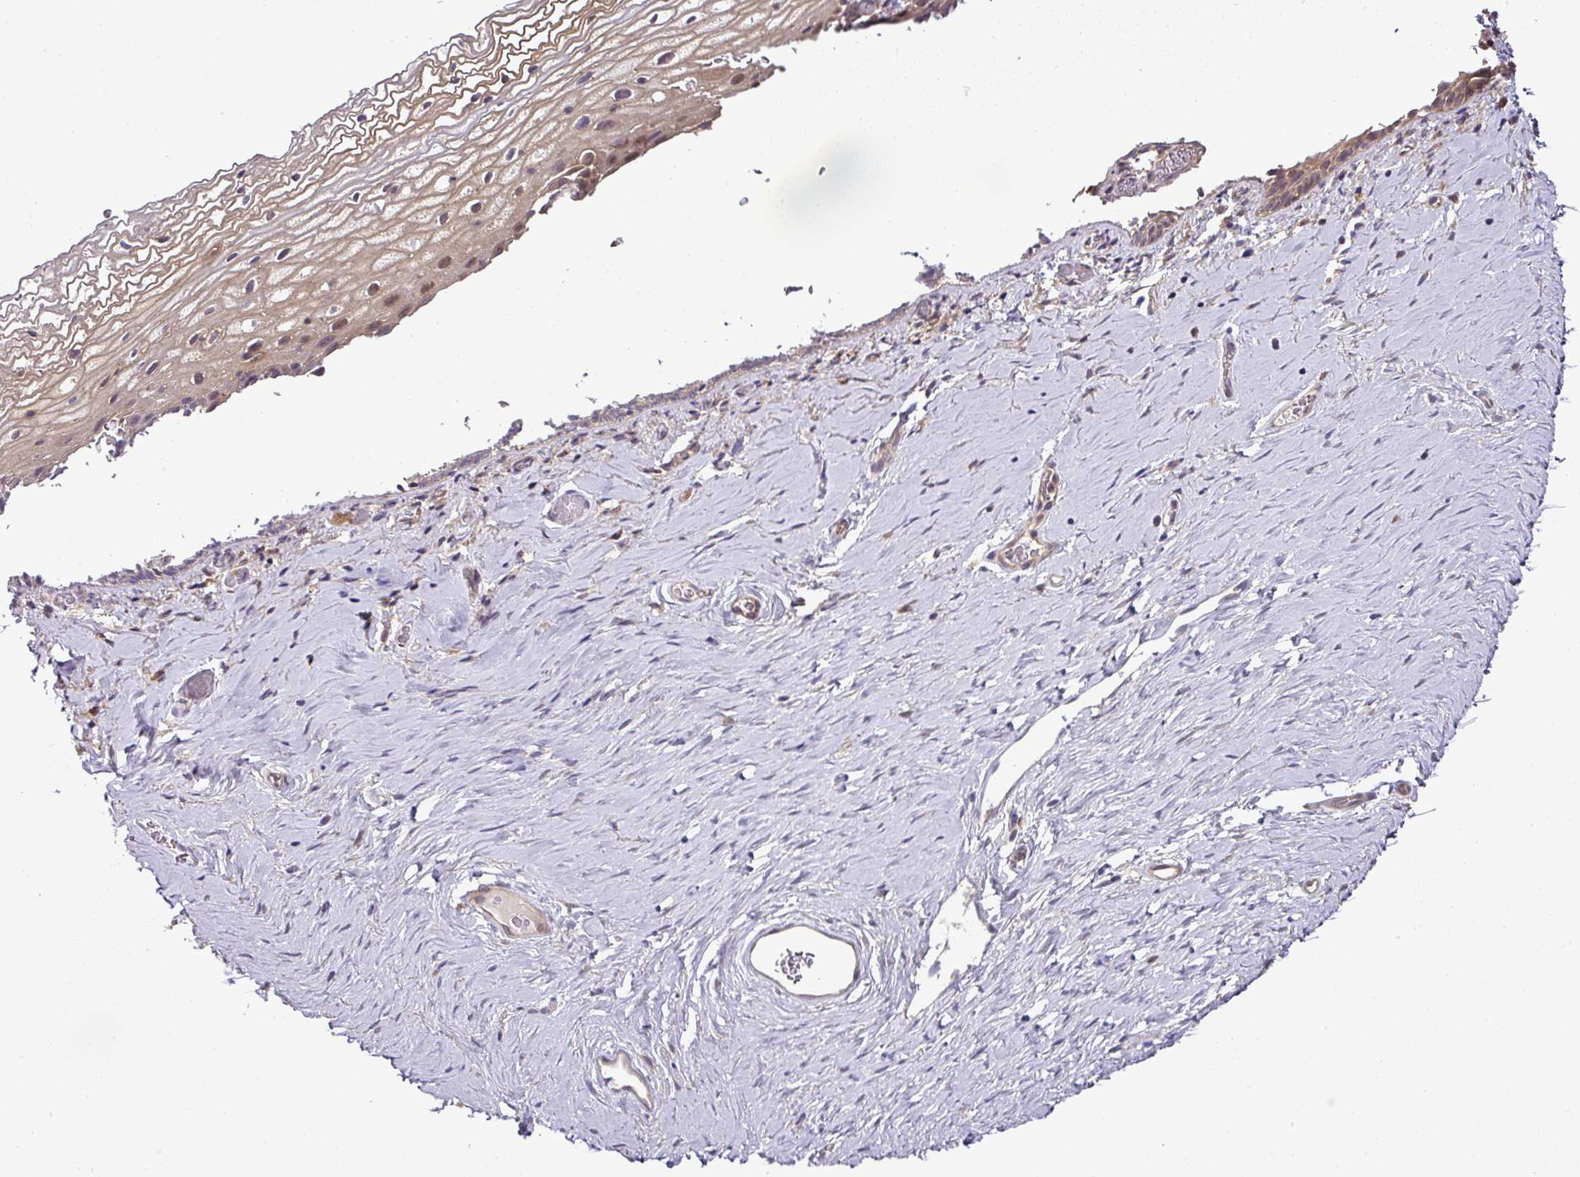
{"staining": {"intensity": "weak", "quantity": "25%-75%", "location": "cytoplasmic/membranous,nuclear"}, "tissue": "vagina", "cell_type": "Squamous epithelial cells", "image_type": "normal", "snomed": [{"axis": "morphology", "description": "Normal tissue, NOS"}, {"axis": "morphology", "description": "Adenocarcinoma, NOS"}, {"axis": "topography", "description": "Rectum"}, {"axis": "topography", "description": "Vagina"}, {"axis": "topography", "description": "Peripheral nerve tissue"}], "caption": "High-magnification brightfield microscopy of normal vagina stained with DAB (brown) and counterstained with hematoxylin (blue). squamous epithelial cells exhibit weak cytoplasmic/membranous,nuclear staining is appreciated in about25%-75% of cells.", "gene": "TMEM107", "patient": {"sex": "female", "age": 71}}